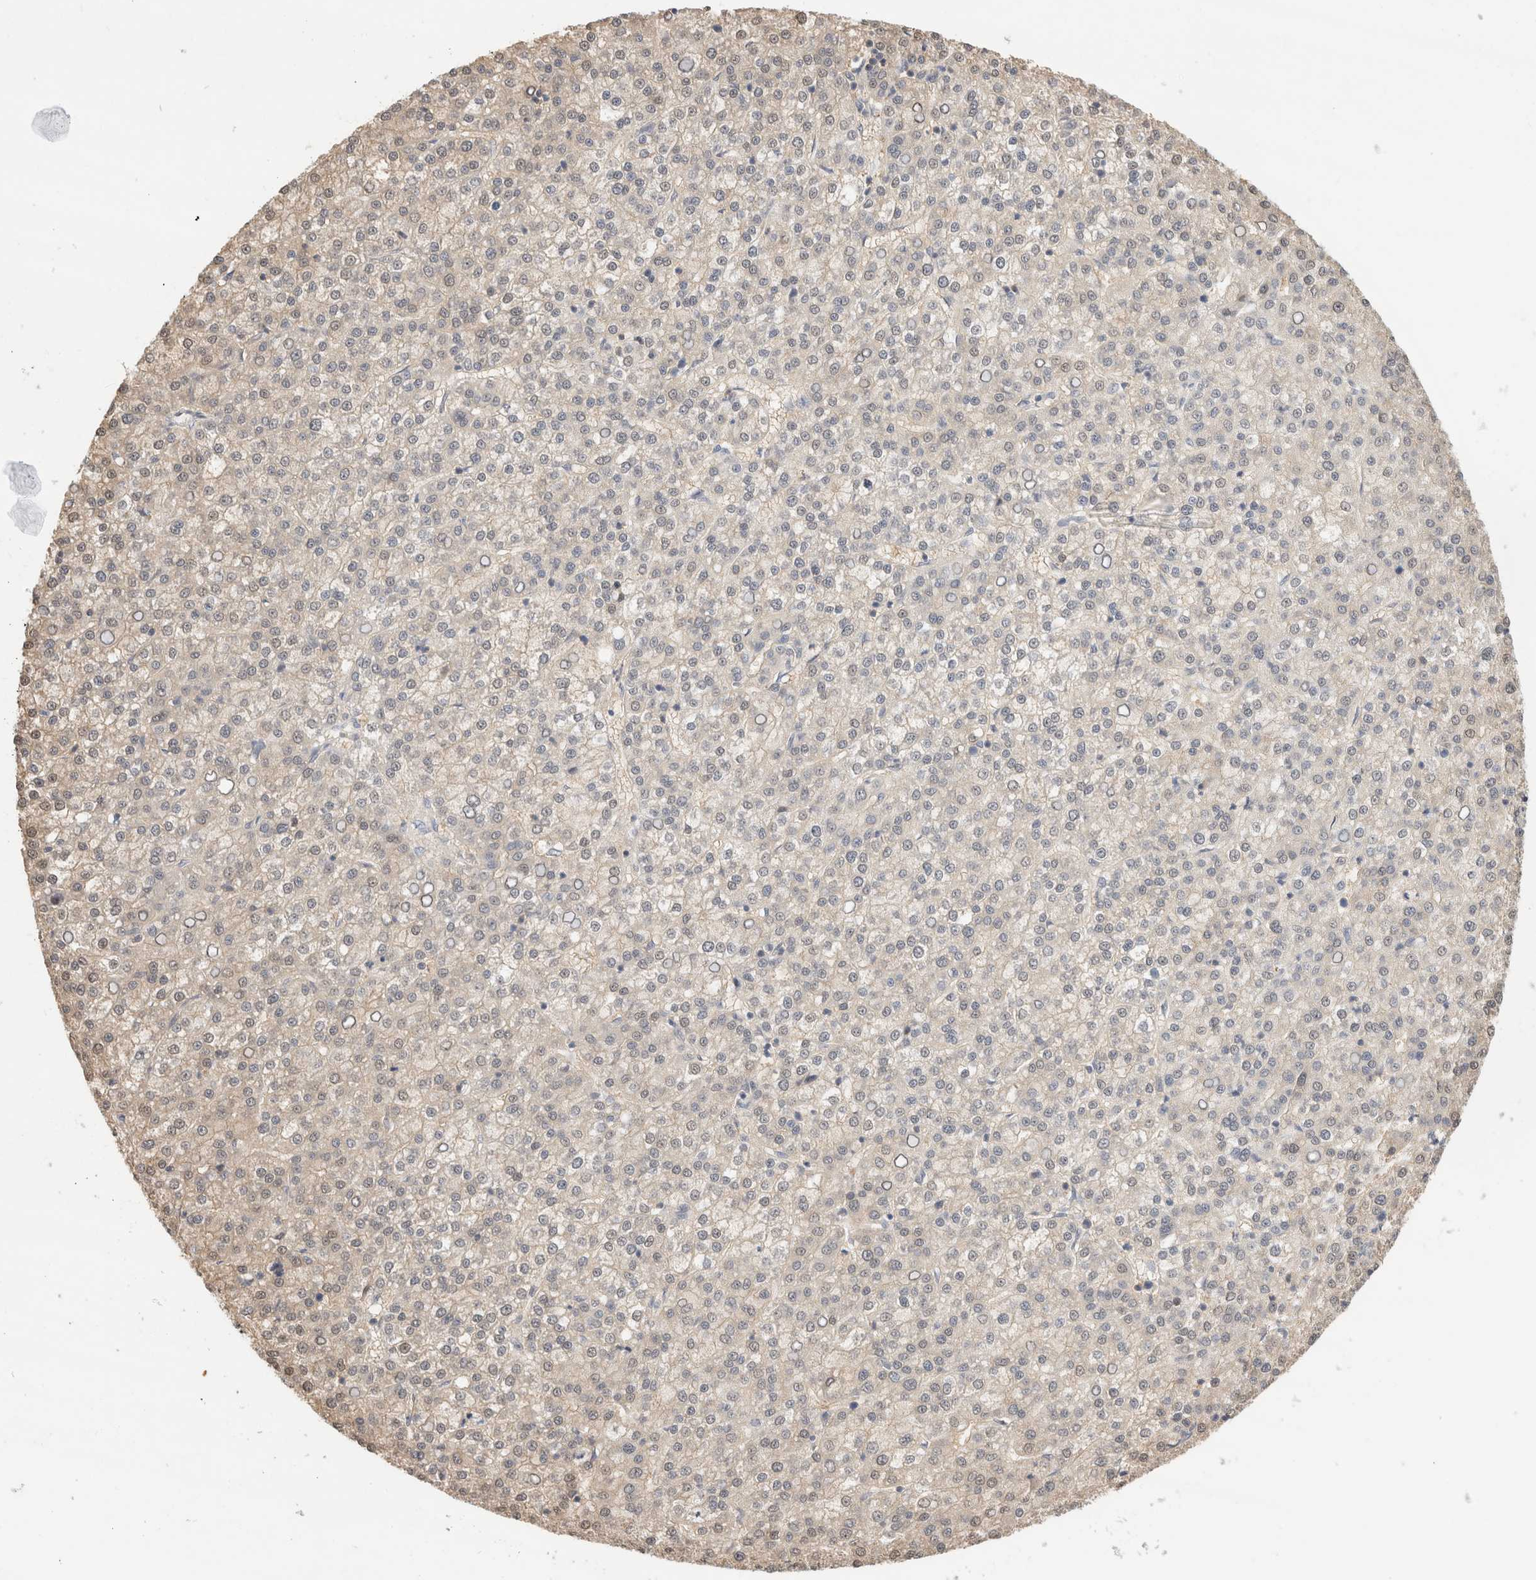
{"staining": {"intensity": "negative", "quantity": "none", "location": "none"}, "tissue": "liver cancer", "cell_type": "Tumor cells", "image_type": "cancer", "snomed": [{"axis": "morphology", "description": "Carcinoma, Hepatocellular, NOS"}, {"axis": "topography", "description": "Liver"}], "caption": "Immunohistochemistry of human liver cancer exhibits no expression in tumor cells. The staining is performed using DAB brown chromogen with nuclei counter-stained in using hematoxylin.", "gene": "C17orf97", "patient": {"sex": "female", "age": 58}}